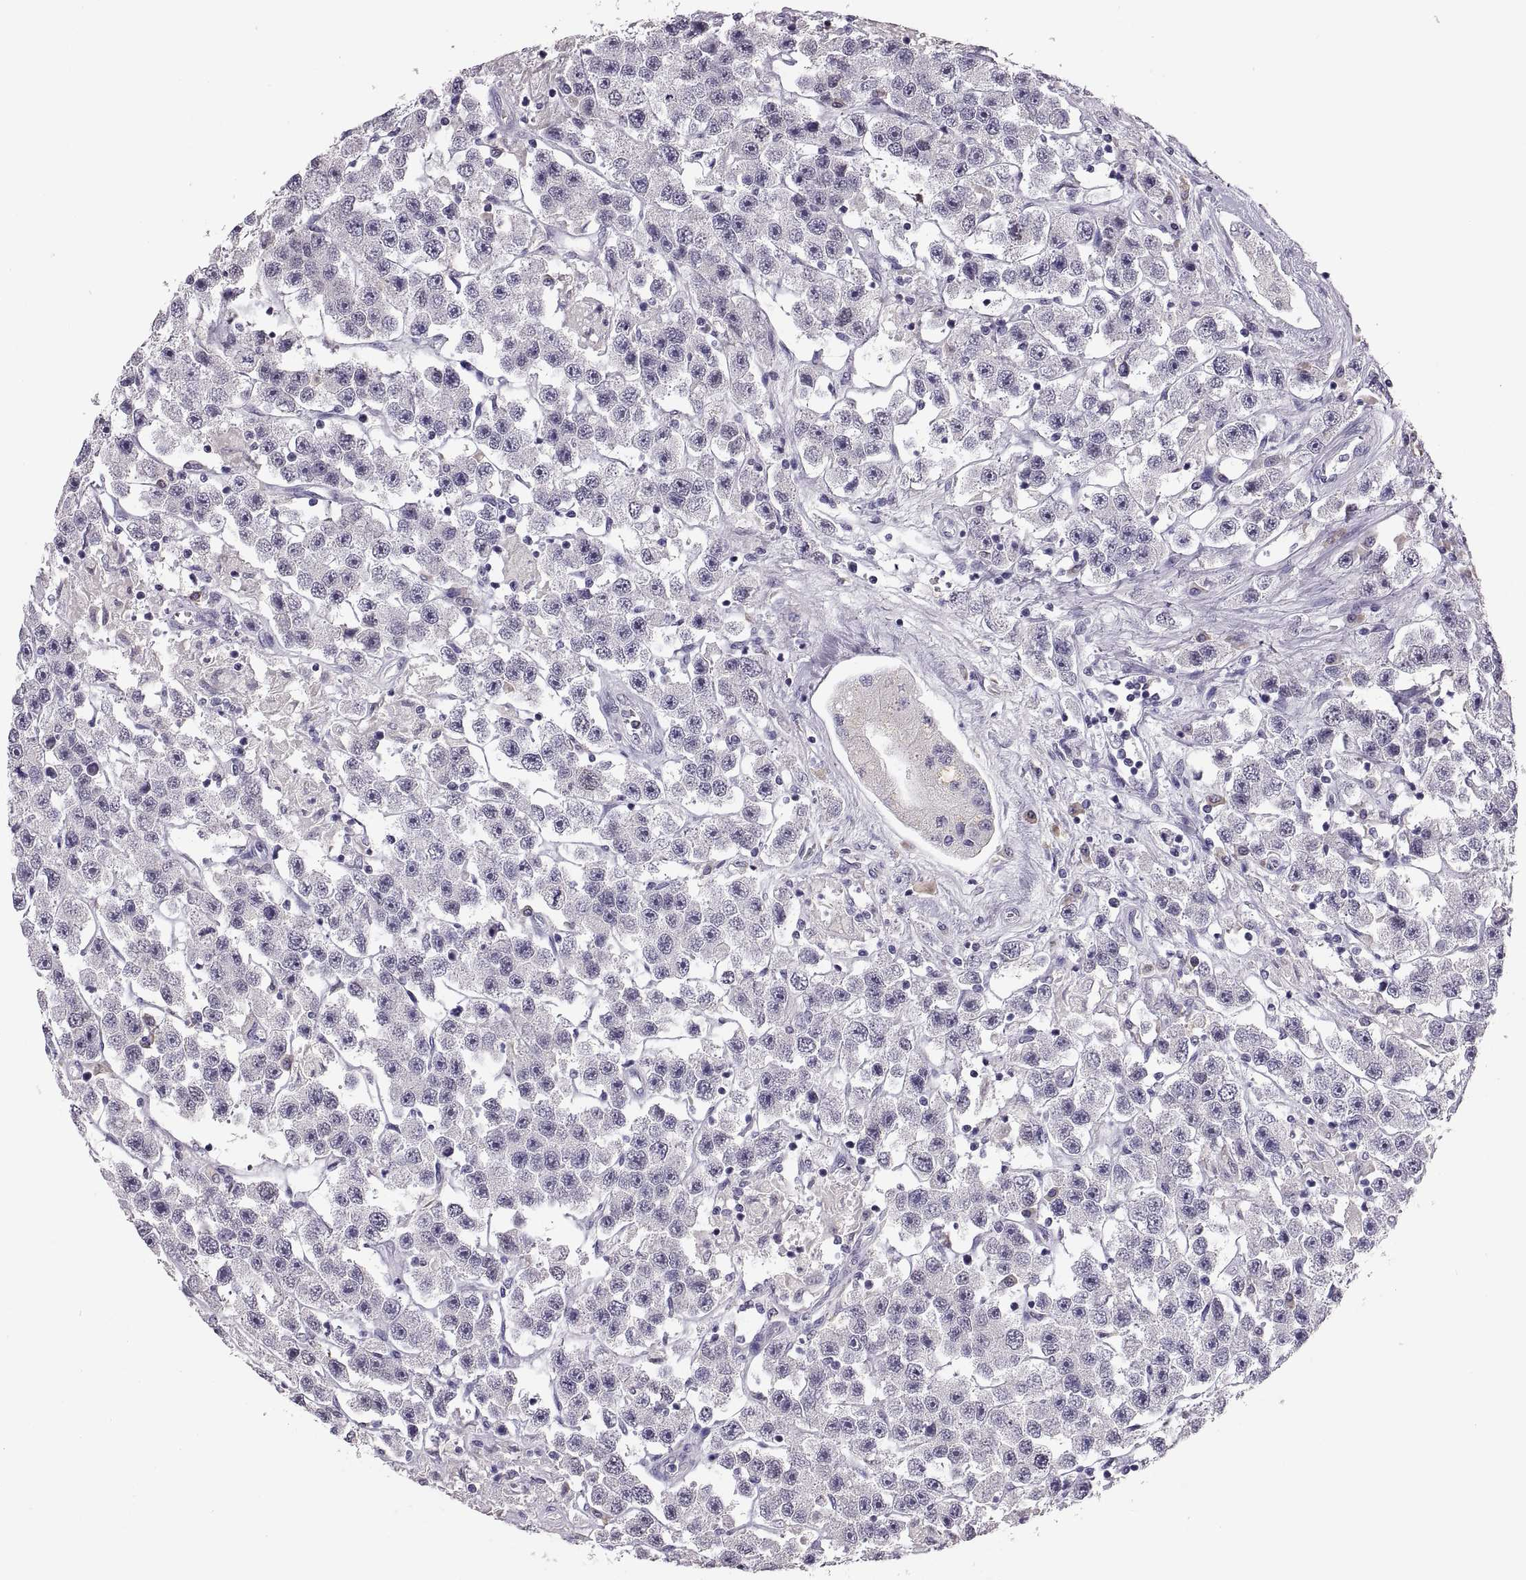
{"staining": {"intensity": "negative", "quantity": "none", "location": "none"}, "tissue": "testis cancer", "cell_type": "Tumor cells", "image_type": "cancer", "snomed": [{"axis": "morphology", "description": "Seminoma, NOS"}, {"axis": "topography", "description": "Testis"}], "caption": "IHC of seminoma (testis) reveals no staining in tumor cells.", "gene": "MAGEB18", "patient": {"sex": "male", "age": 45}}